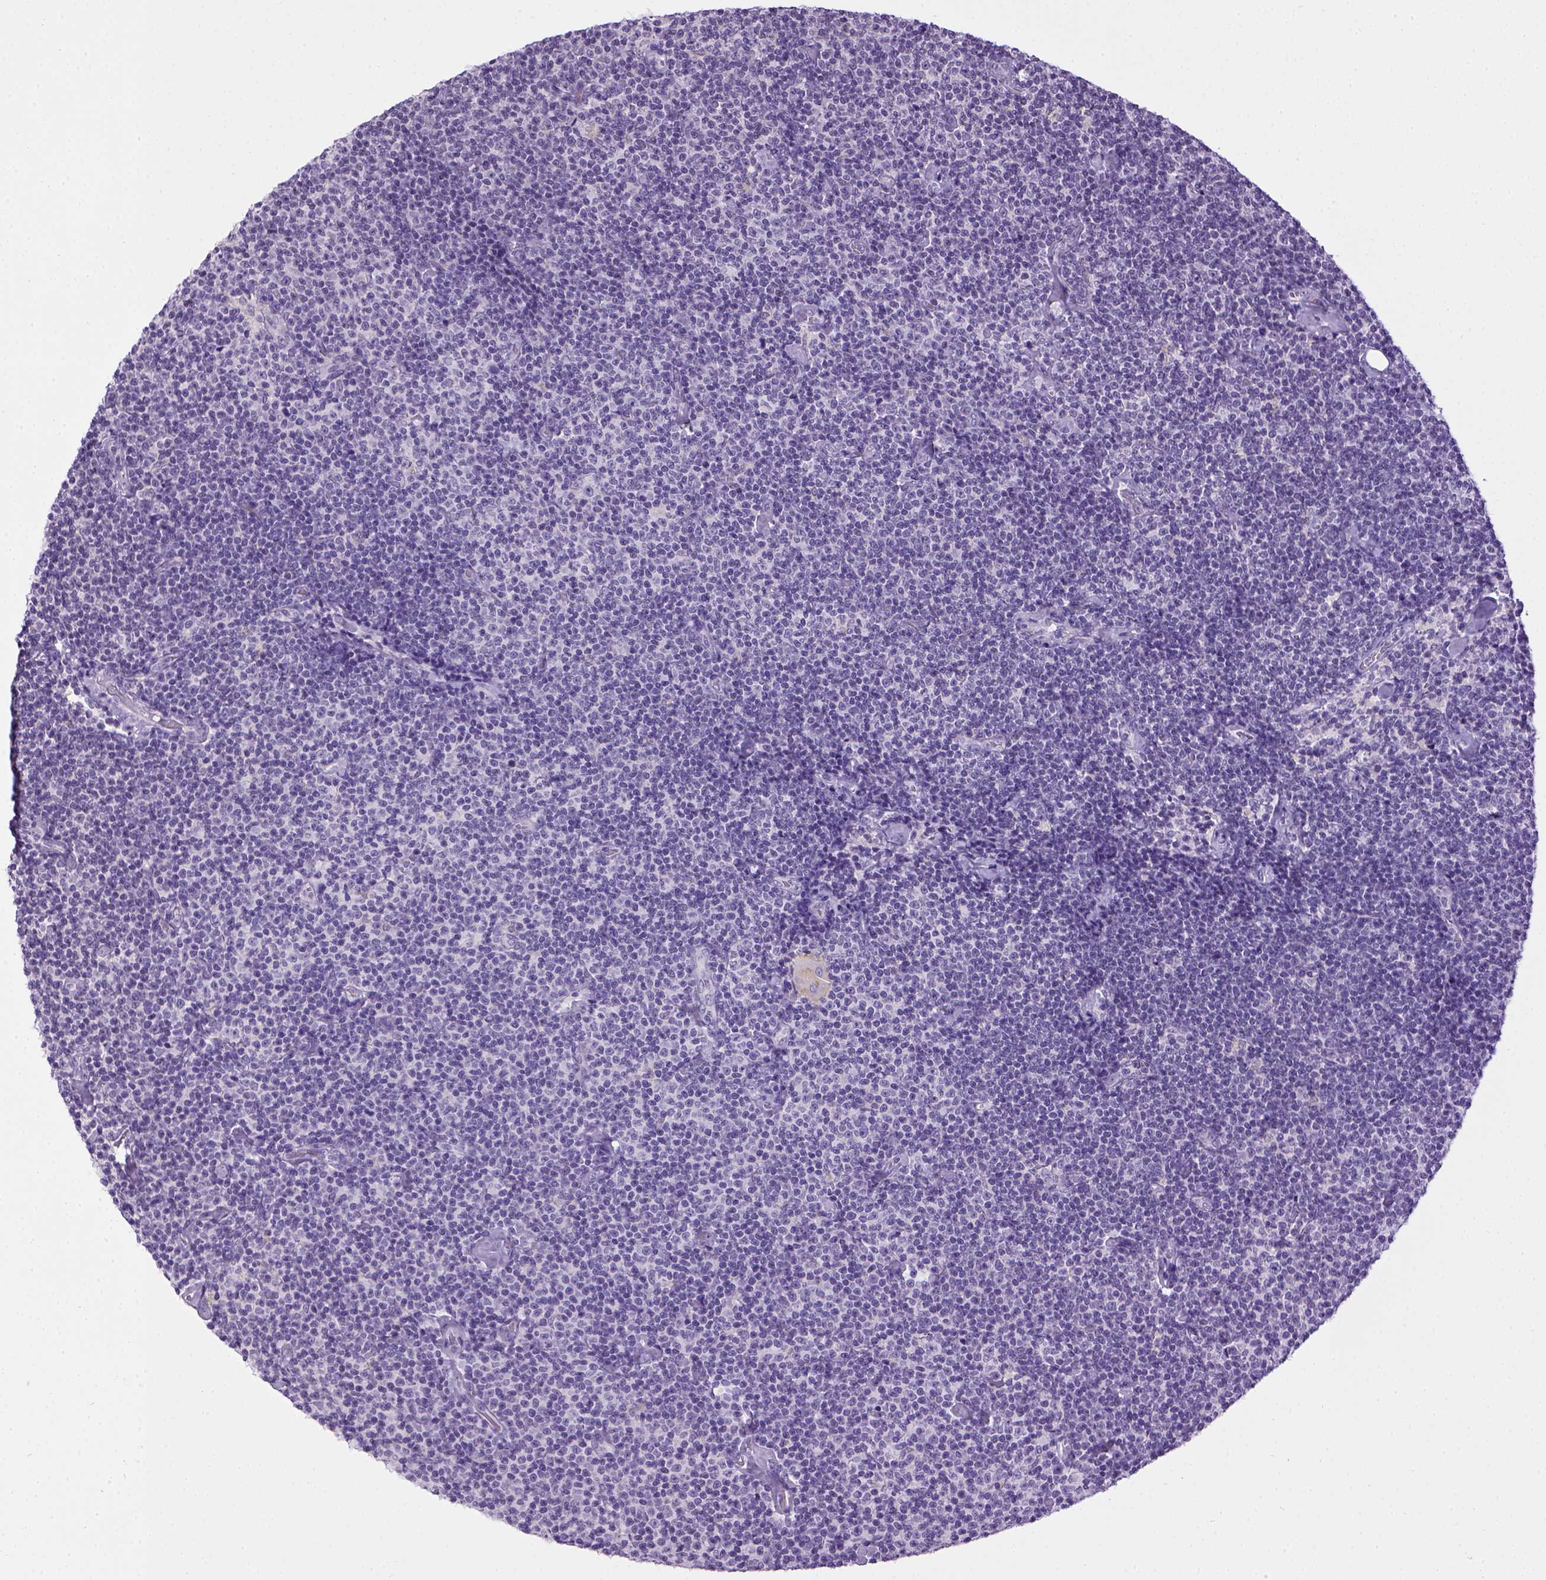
{"staining": {"intensity": "negative", "quantity": "none", "location": "none"}, "tissue": "lymphoma", "cell_type": "Tumor cells", "image_type": "cancer", "snomed": [{"axis": "morphology", "description": "Malignant lymphoma, non-Hodgkin's type, Low grade"}, {"axis": "topography", "description": "Lymph node"}], "caption": "Immunohistochemistry (IHC) histopathology image of human lymphoma stained for a protein (brown), which reveals no staining in tumor cells. The staining is performed using DAB (3,3'-diaminobenzidine) brown chromogen with nuclei counter-stained in using hematoxylin.", "gene": "CDH1", "patient": {"sex": "male", "age": 81}}